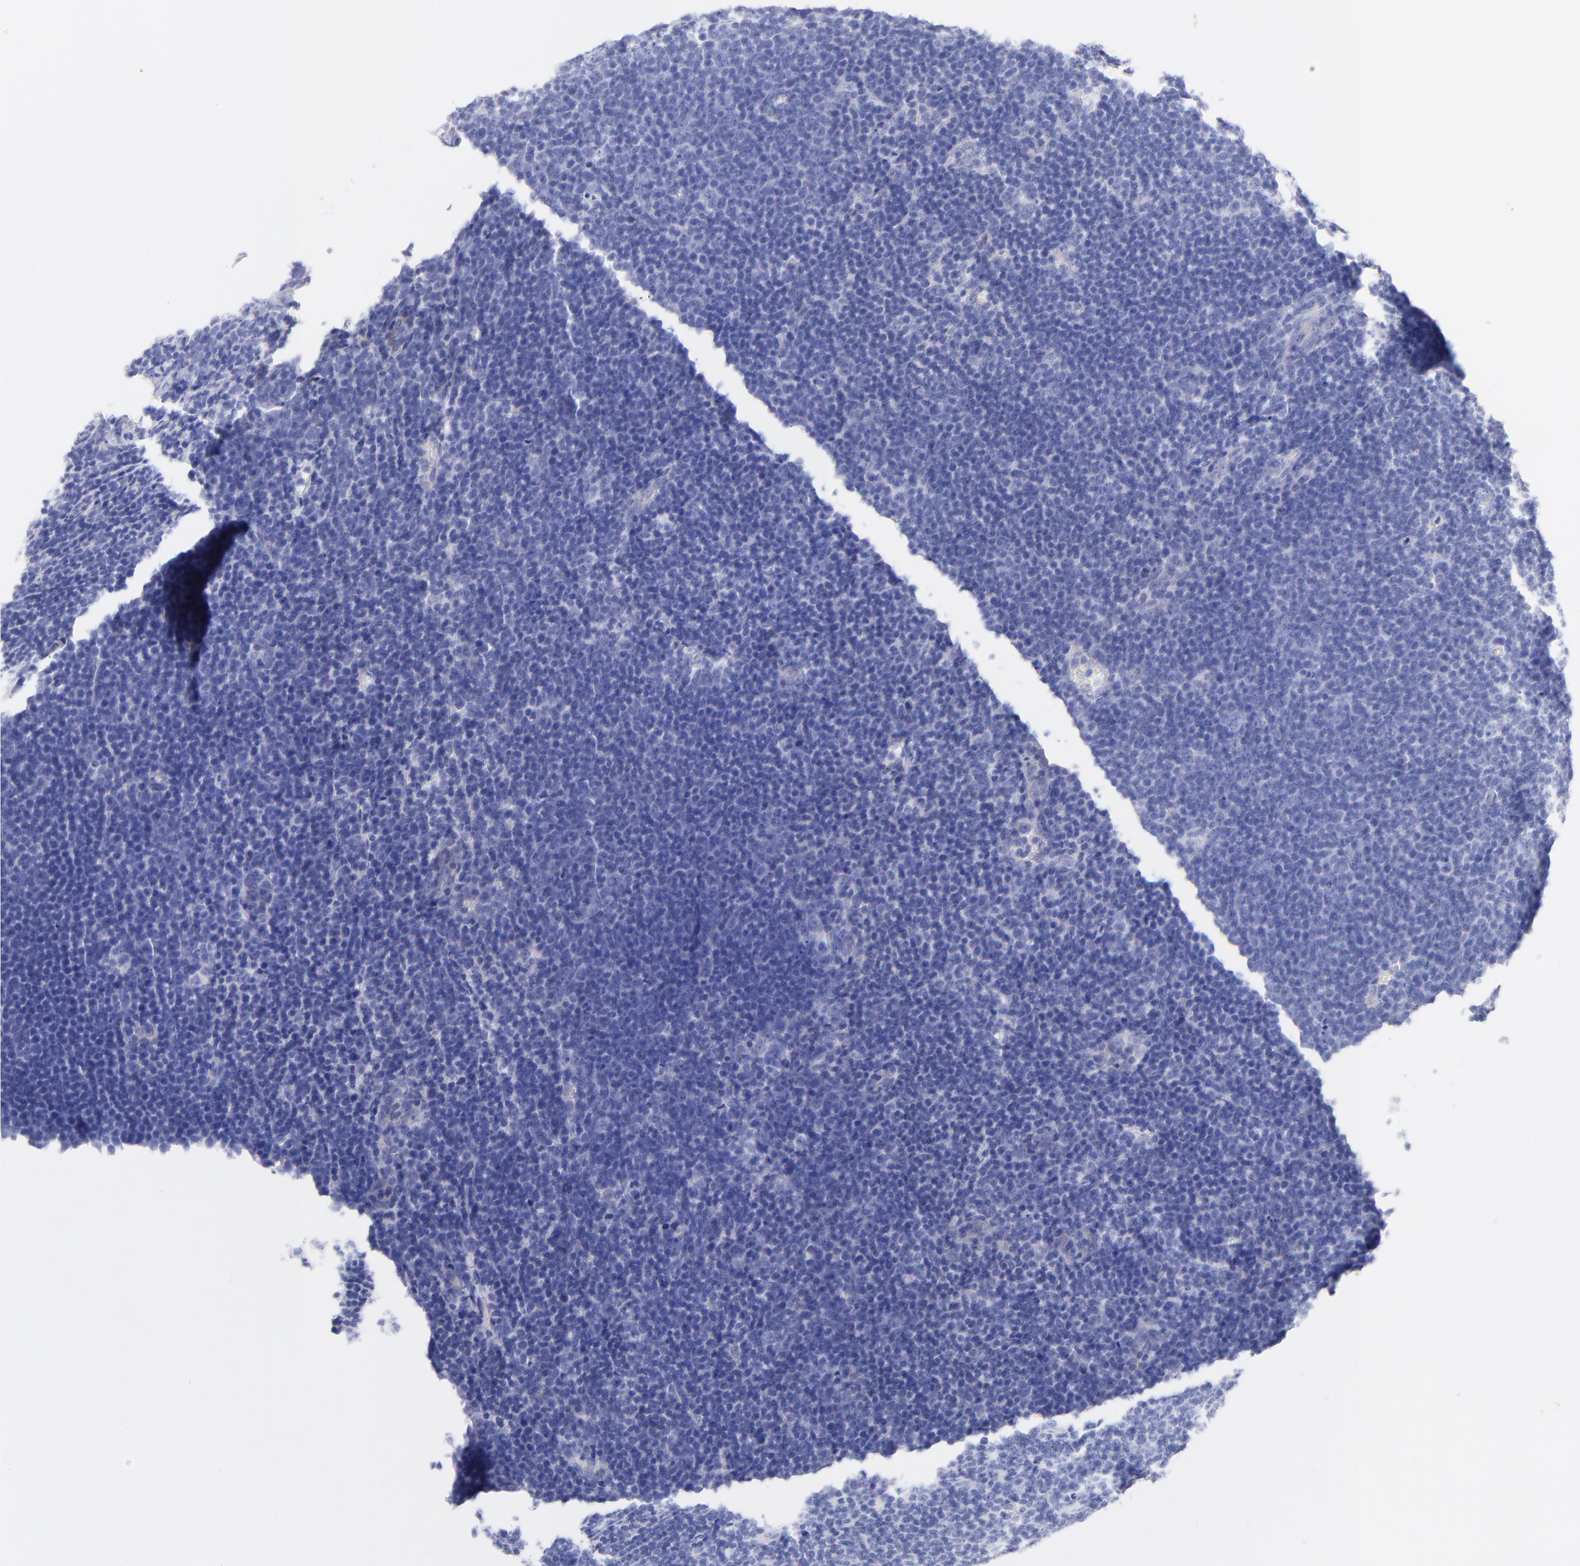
{"staining": {"intensity": "negative", "quantity": "none", "location": "none"}, "tissue": "lymphoma", "cell_type": "Tumor cells", "image_type": "cancer", "snomed": [{"axis": "morphology", "description": "Malignant lymphoma, non-Hodgkin's type, Low grade"}, {"axis": "topography", "description": "Lymph node"}], "caption": "Image shows no significant protein positivity in tumor cells of lymphoma.", "gene": "C1QTNF6", "patient": {"sex": "male", "age": 74}}